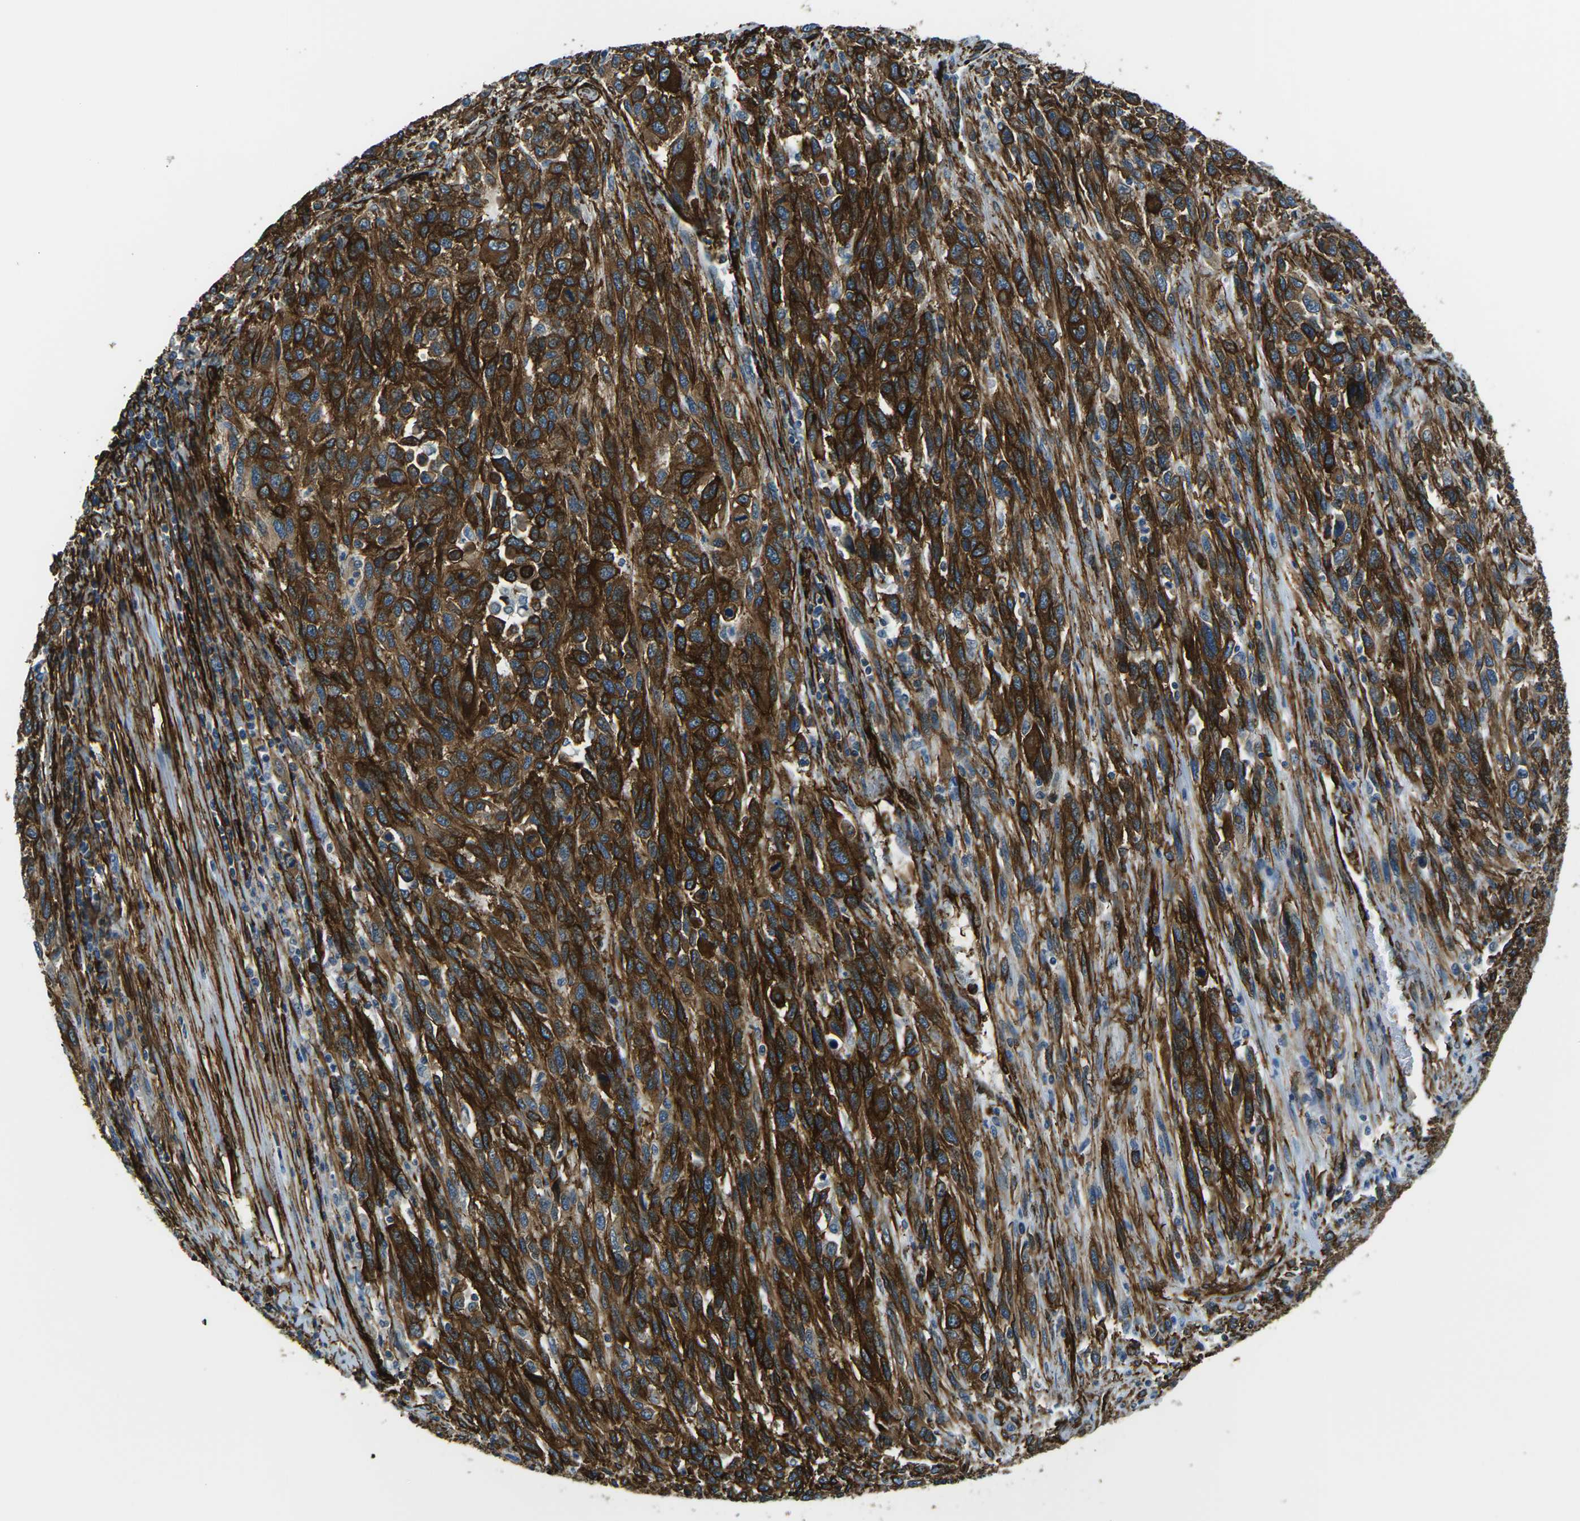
{"staining": {"intensity": "strong", "quantity": ">75%", "location": "cytoplasmic/membranous"}, "tissue": "melanoma", "cell_type": "Tumor cells", "image_type": "cancer", "snomed": [{"axis": "morphology", "description": "Malignant melanoma, Metastatic site"}, {"axis": "topography", "description": "Lymph node"}], "caption": "Immunohistochemistry (IHC) (DAB) staining of human melanoma shows strong cytoplasmic/membranous protein staining in about >75% of tumor cells. Ihc stains the protein of interest in brown and the nuclei are stained blue.", "gene": "GRAMD1C", "patient": {"sex": "male", "age": 61}}